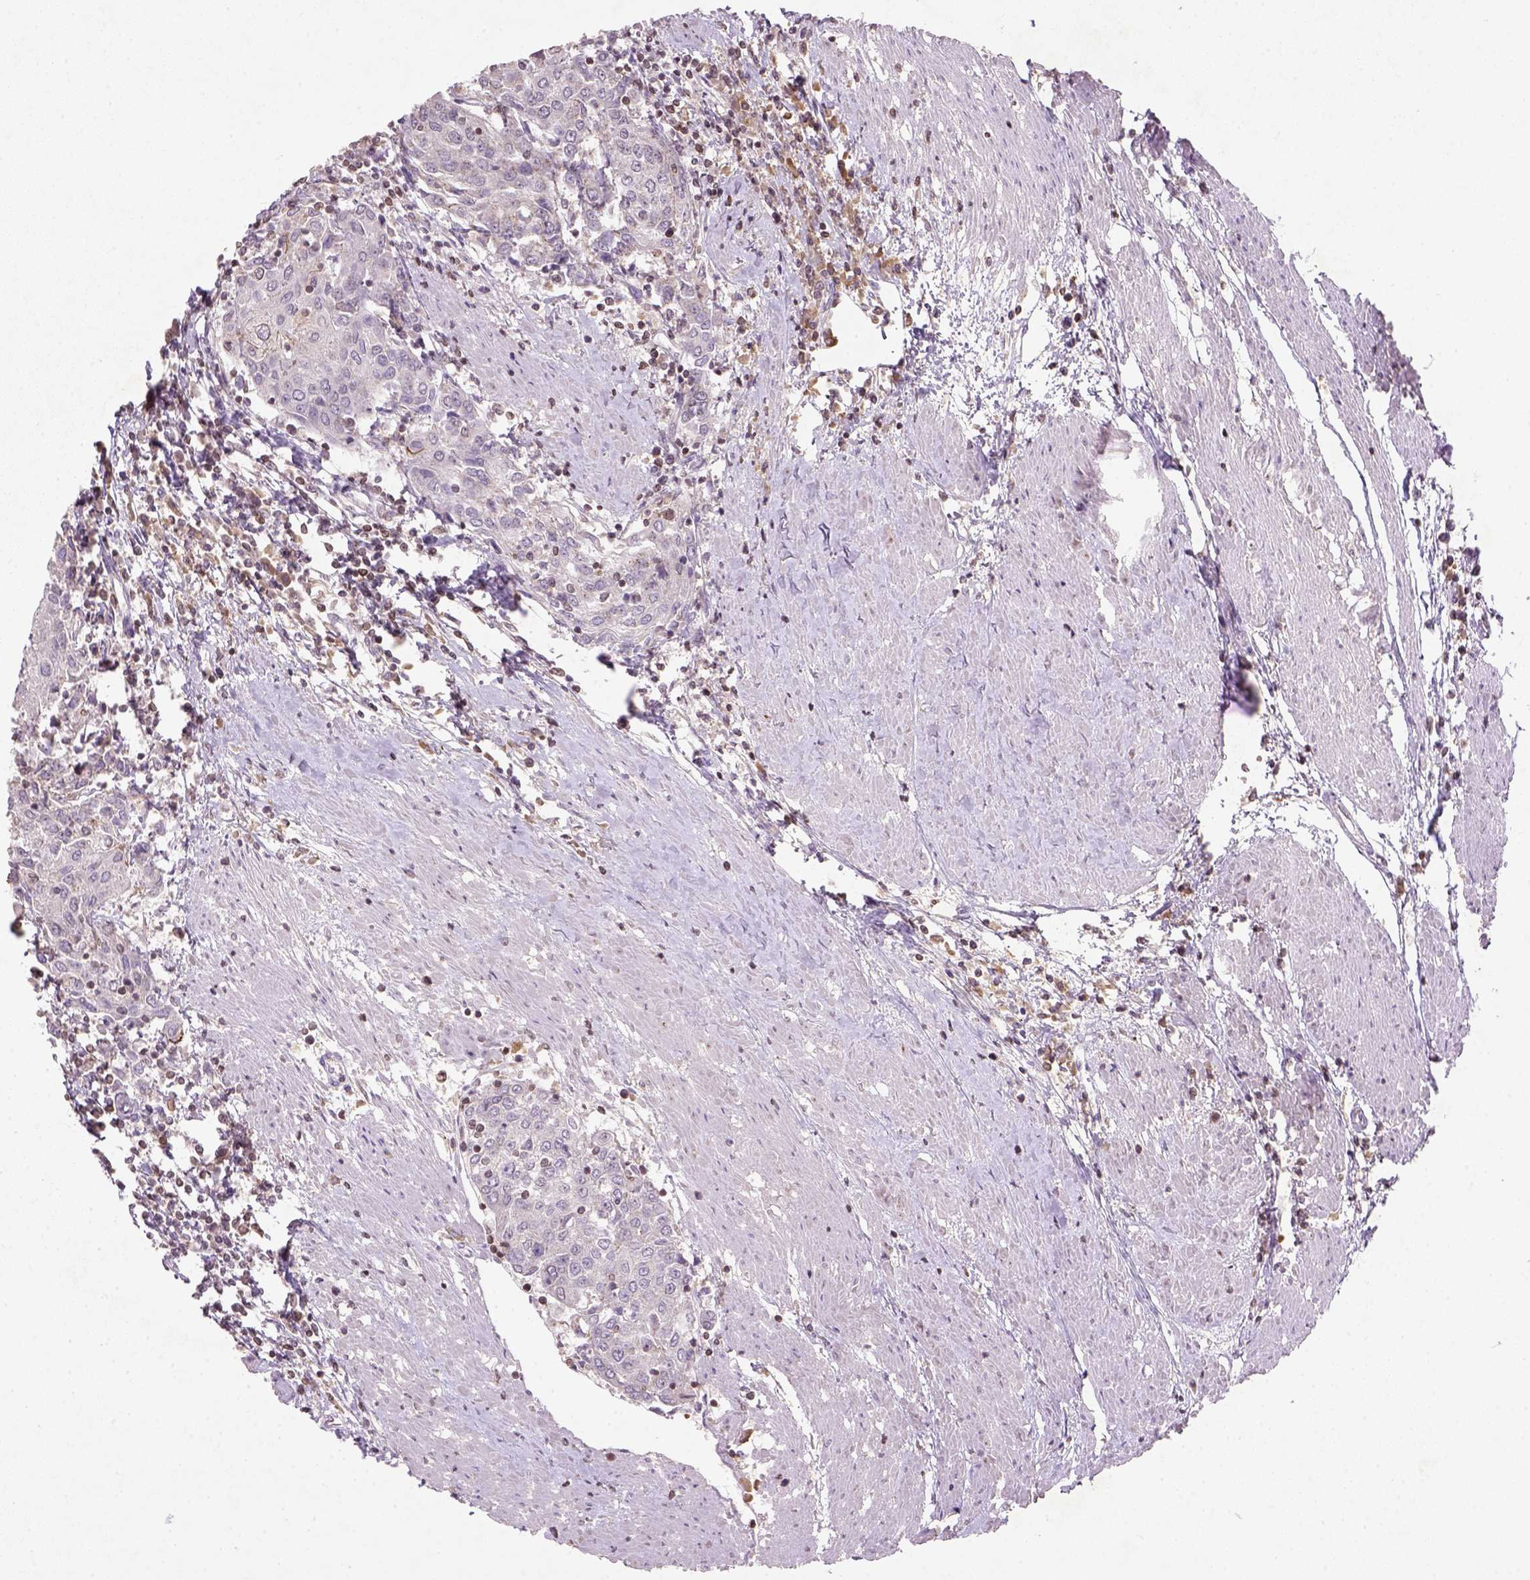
{"staining": {"intensity": "negative", "quantity": "none", "location": "none"}, "tissue": "urothelial cancer", "cell_type": "Tumor cells", "image_type": "cancer", "snomed": [{"axis": "morphology", "description": "Urothelial carcinoma, High grade"}, {"axis": "topography", "description": "Urinary bladder"}], "caption": "This is an IHC micrograph of urothelial cancer. There is no positivity in tumor cells.", "gene": "NUDT3", "patient": {"sex": "female", "age": 85}}